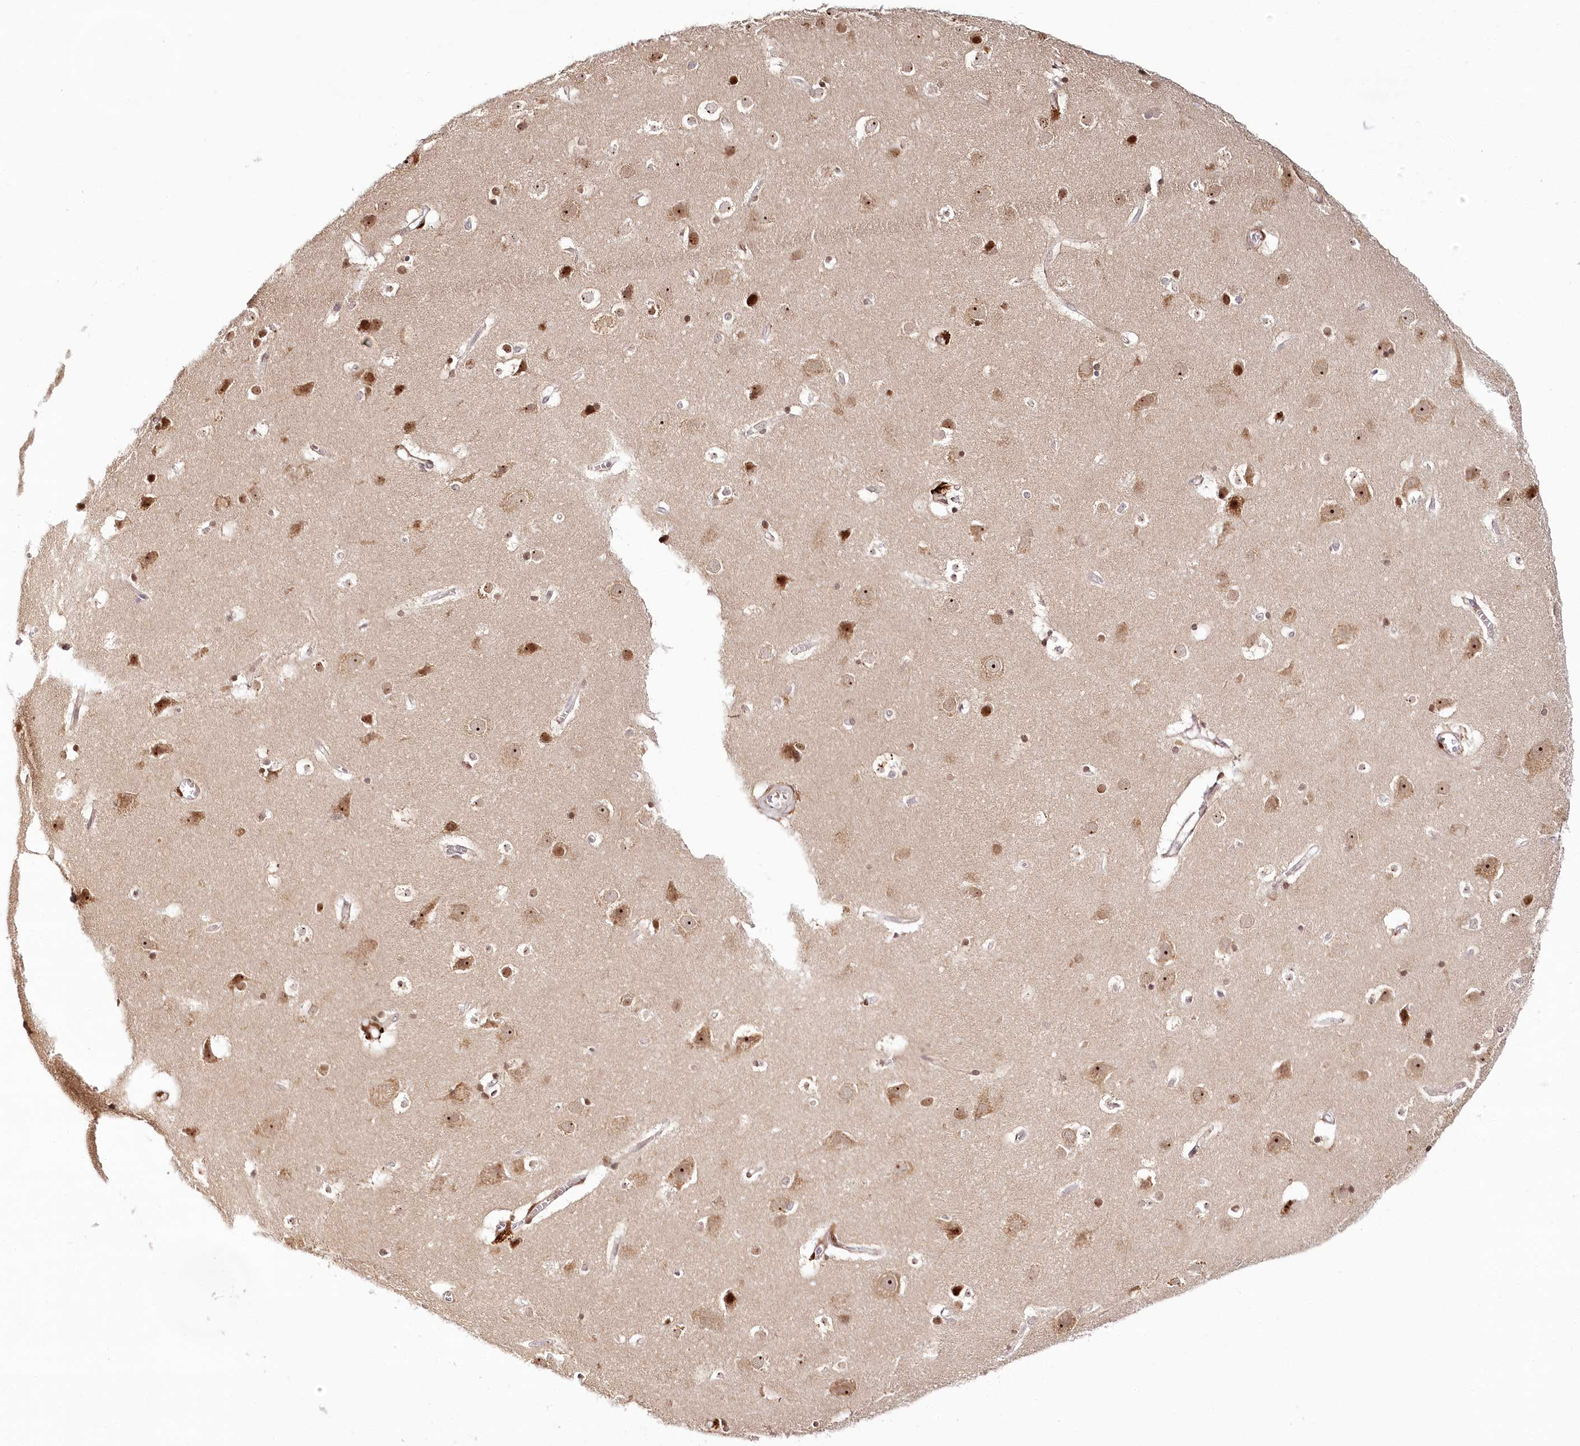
{"staining": {"intensity": "weak", "quantity": "25%-75%", "location": "cytoplasmic/membranous"}, "tissue": "cerebral cortex", "cell_type": "Endothelial cells", "image_type": "normal", "snomed": [{"axis": "morphology", "description": "Normal tissue, NOS"}, {"axis": "topography", "description": "Cerebral cortex"}], "caption": "A micrograph showing weak cytoplasmic/membranous staining in approximately 25%-75% of endothelial cells in unremarkable cerebral cortex, as visualized by brown immunohistochemical staining.", "gene": "WDR36", "patient": {"sex": "male", "age": 54}}